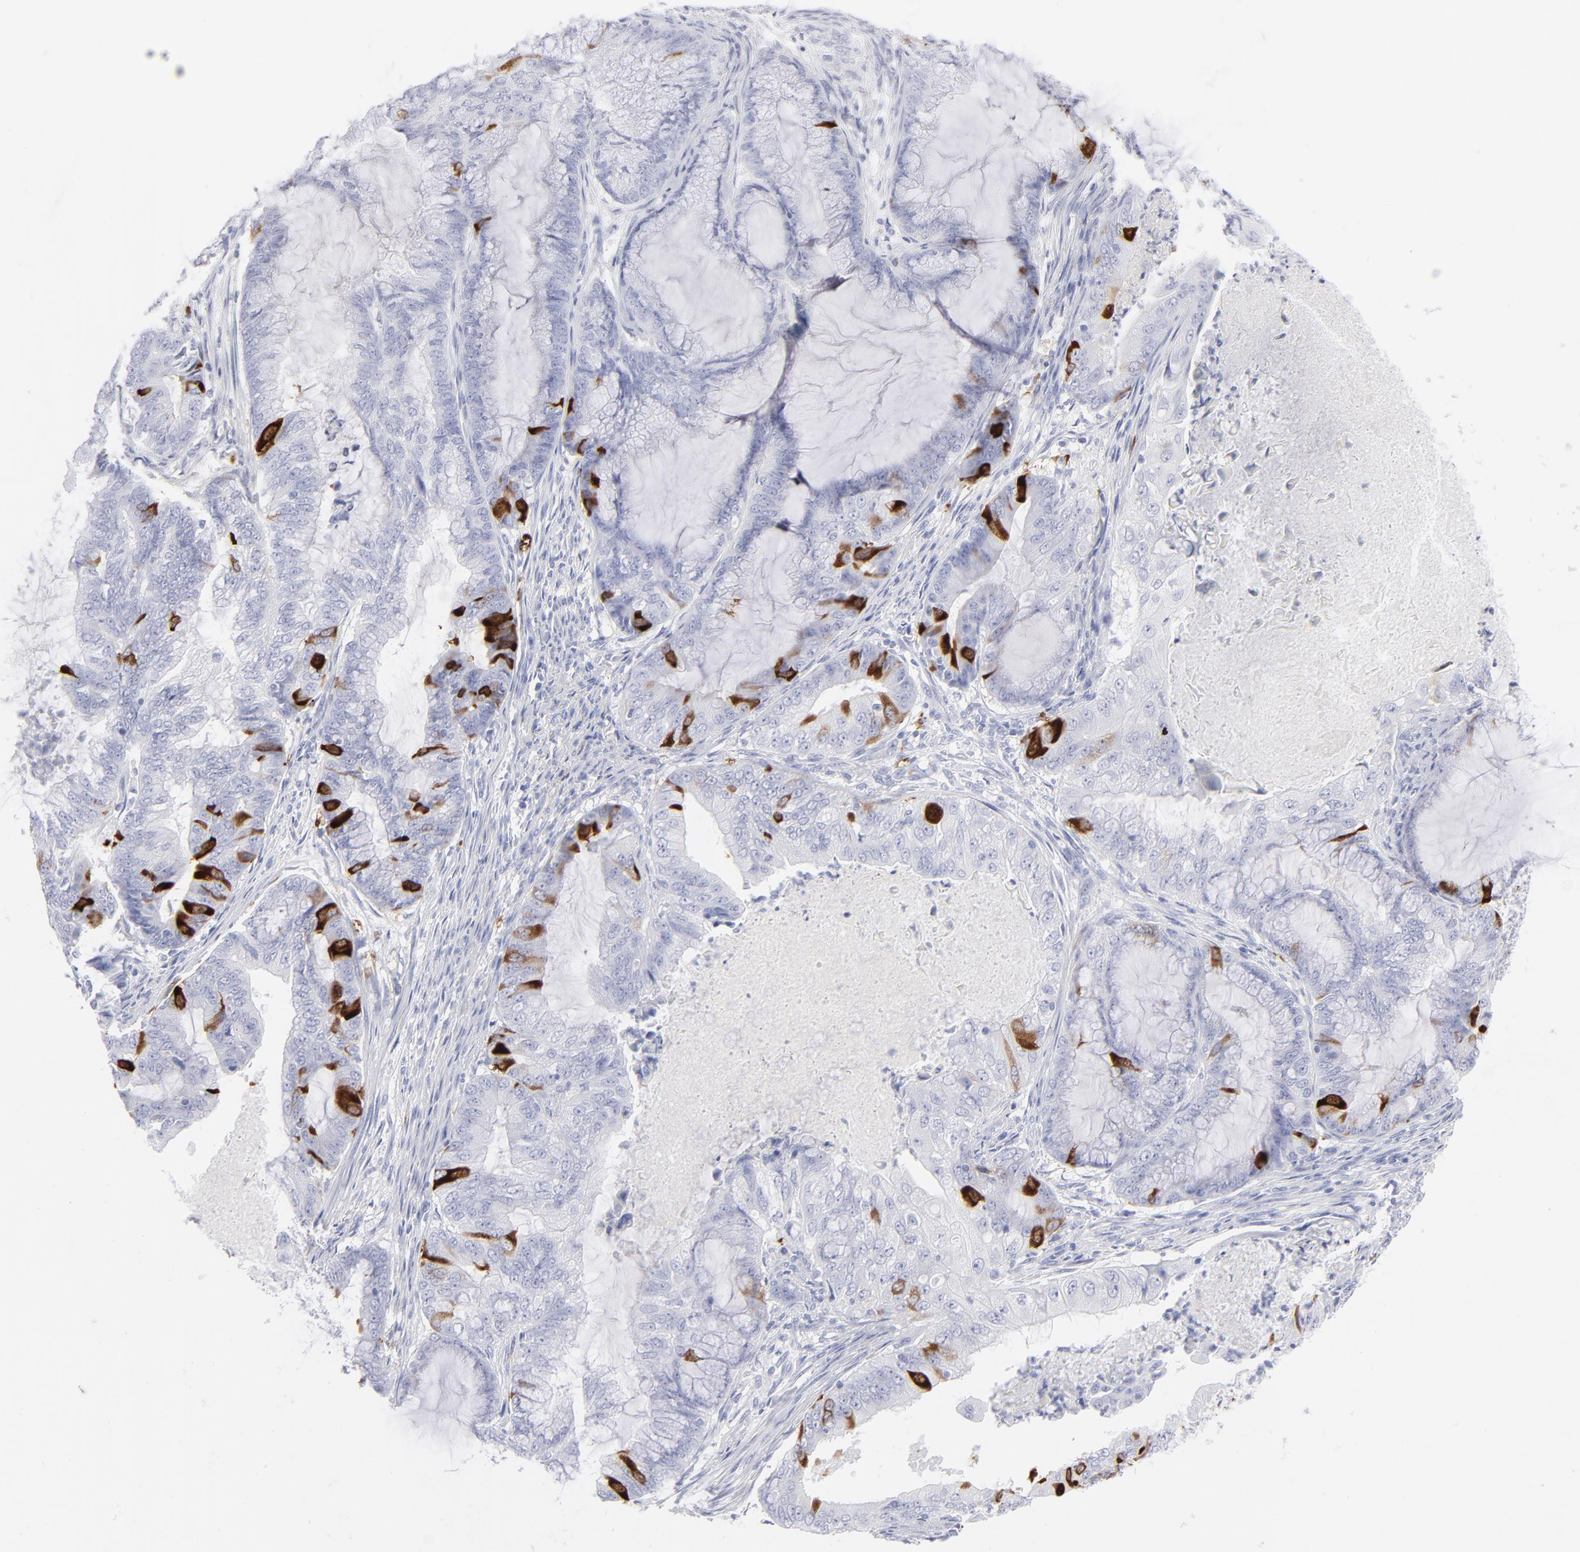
{"staining": {"intensity": "strong", "quantity": "<25%", "location": "cytoplasmic/membranous"}, "tissue": "endometrial cancer", "cell_type": "Tumor cells", "image_type": "cancer", "snomed": [{"axis": "morphology", "description": "Adenocarcinoma, NOS"}, {"axis": "topography", "description": "Endometrium"}], "caption": "Endometrial adenocarcinoma tissue demonstrates strong cytoplasmic/membranous expression in approximately <25% of tumor cells, visualized by immunohistochemistry.", "gene": "CCNB1", "patient": {"sex": "female", "age": 63}}